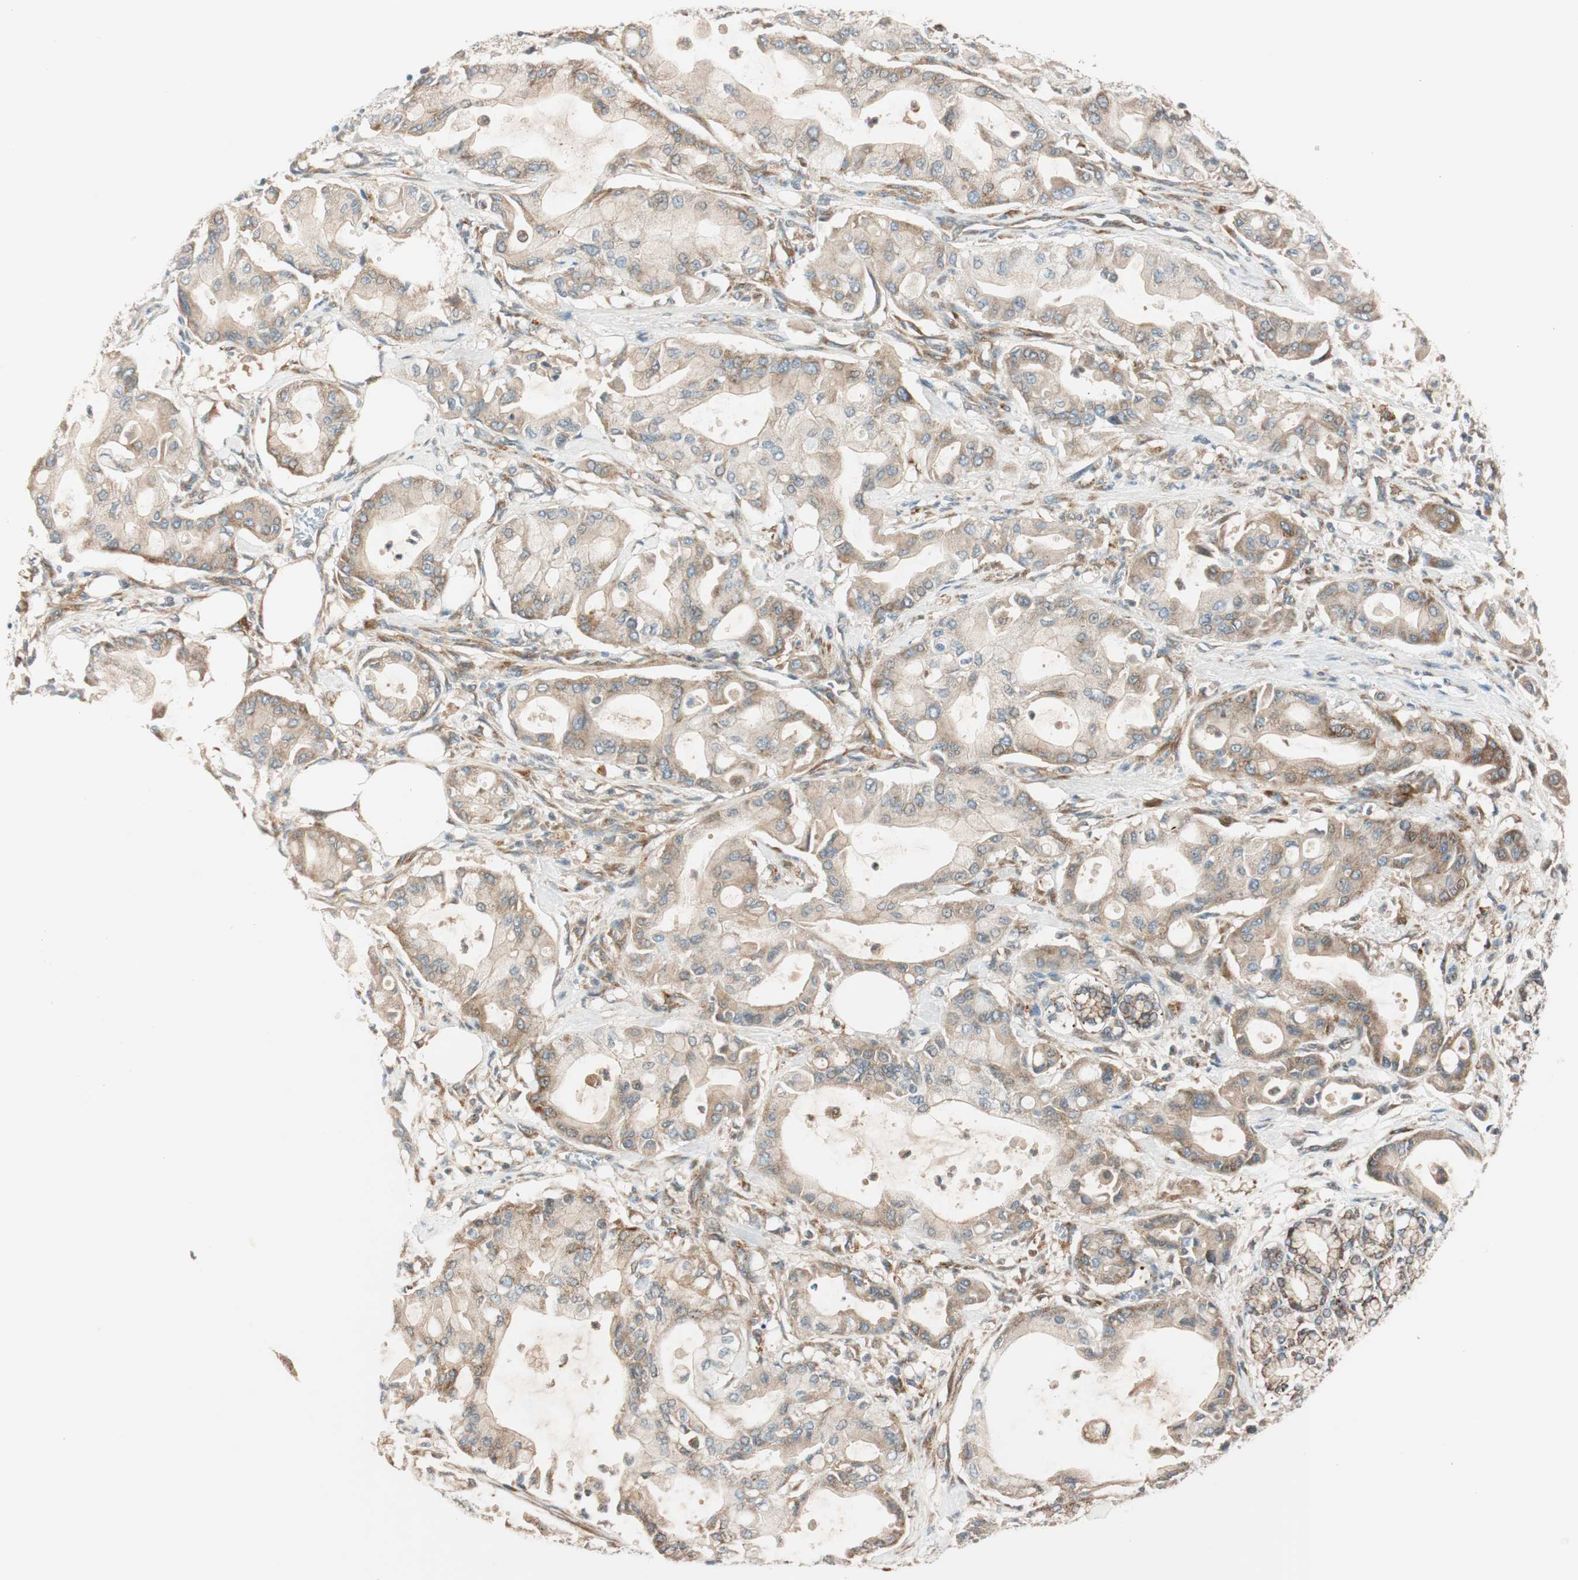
{"staining": {"intensity": "moderate", "quantity": ">75%", "location": "cytoplasmic/membranous"}, "tissue": "pancreatic cancer", "cell_type": "Tumor cells", "image_type": "cancer", "snomed": [{"axis": "morphology", "description": "Adenocarcinoma, NOS"}, {"axis": "morphology", "description": "Adenocarcinoma, metastatic, NOS"}, {"axis": "topography", "description": "Lymph node"}, {"axis": "topography", "description": "Pancreas"}, {"axis": "topography", "description": "Duodenum"}], "caption": "Protein analysis of adenocarcinoma (pancreatic) tissue shows moderate cytoplasmic/membranous expression in approximately >75% of tumor cells.", "gene": "ABI1", "patient": {"sex": "female", "age": 64}}